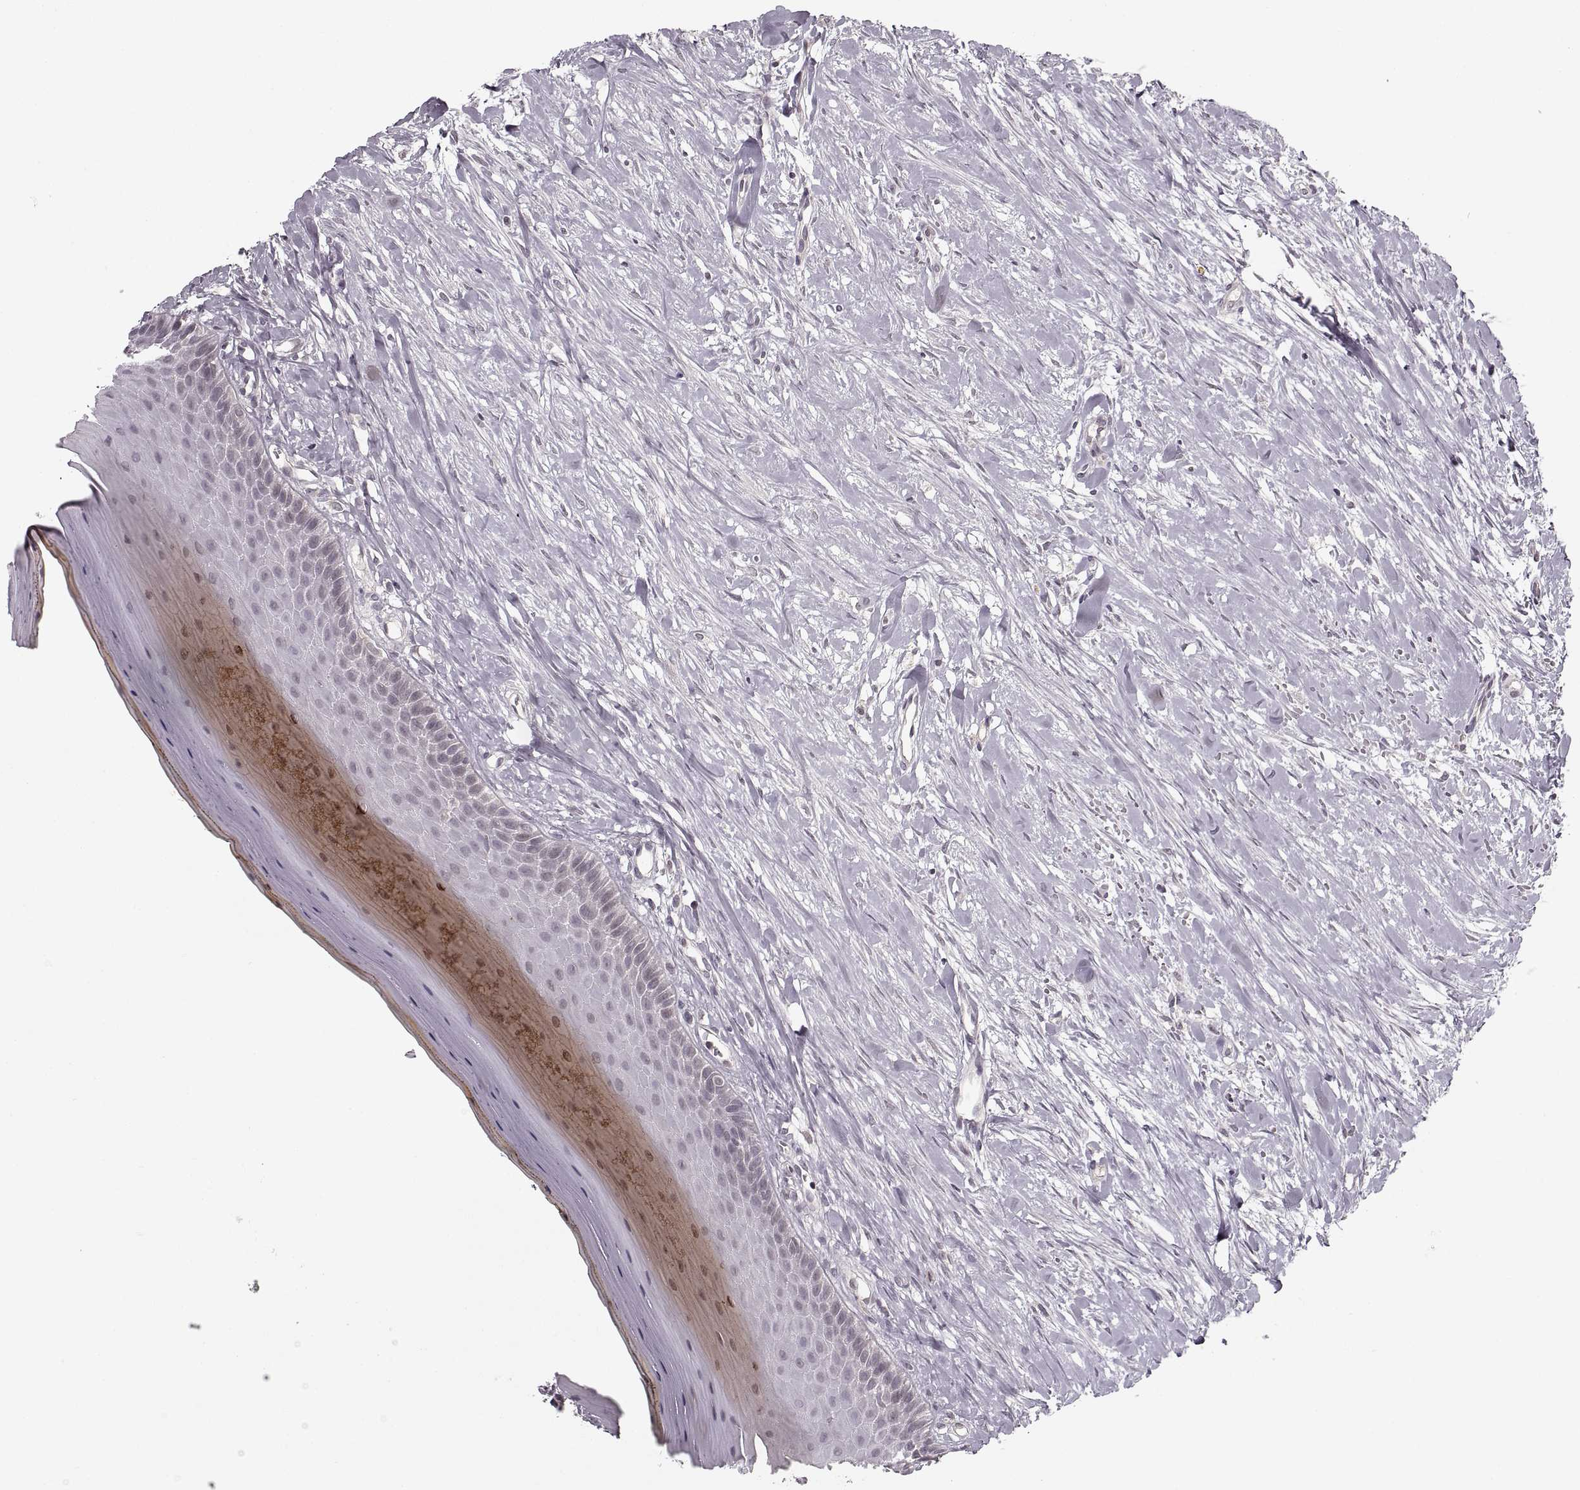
{"staining": {"intensity": "negative", "quantity": "none", "location": "none"}, "tissue": "oral mucosa", "cell_type": "Squamous epithelial cells", "image_type": "normal", "snomed": [{"axis": "morphology", "description": "Normal tissue, NOS"}, {"axis": "topography", "description": "Oral tissue"}], "caption": "Immunohistochemistry histopathology image of unremarkable oral mucosa stained for a protein (brown), which shows no staining in squamous epithelial cells.", "gene": "ASIC3", "patient": {"sex": "female", "age": 43}}